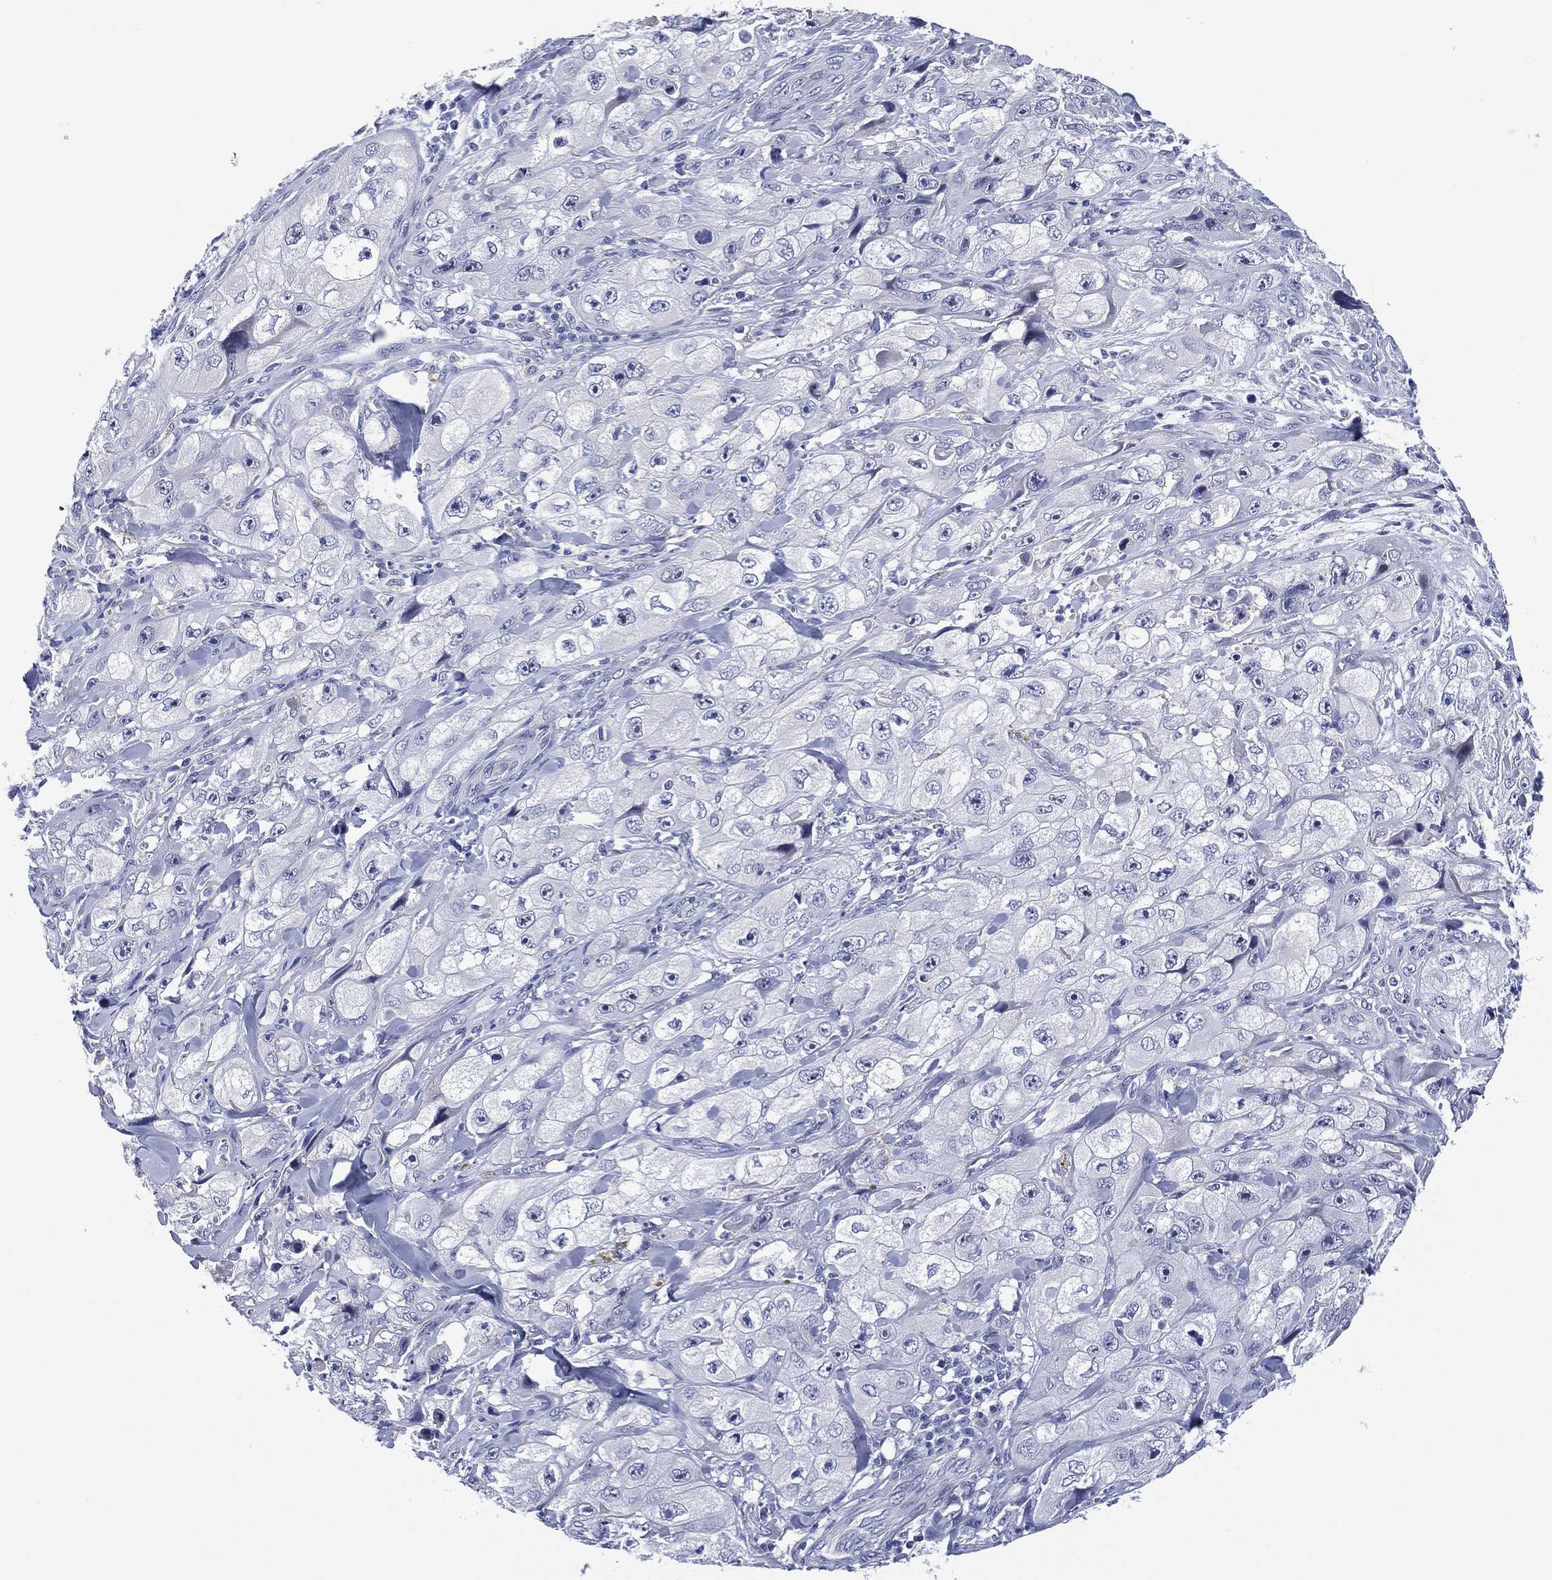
{"staining": {"intensity": "negative", "quantity": "none", "location": "none"}, "tissue": "skin cancer", "cell_type": "Tumor cells", "image_type": "cancer", "snomed": [{"axis": "morphology", "description": "Squamous cell carcinoma, NOS"}, {"axis": "topography", "description": "Skin"}, {"axis": "topography", "description": "Subcutis"}], "caption": "Micrograph shows no protein expression in tumor cells of skin cancer (squamous cell carcinoma) tissue.", "gene": "CLIP3", "patient": {"sex": "male", "age": 73}}